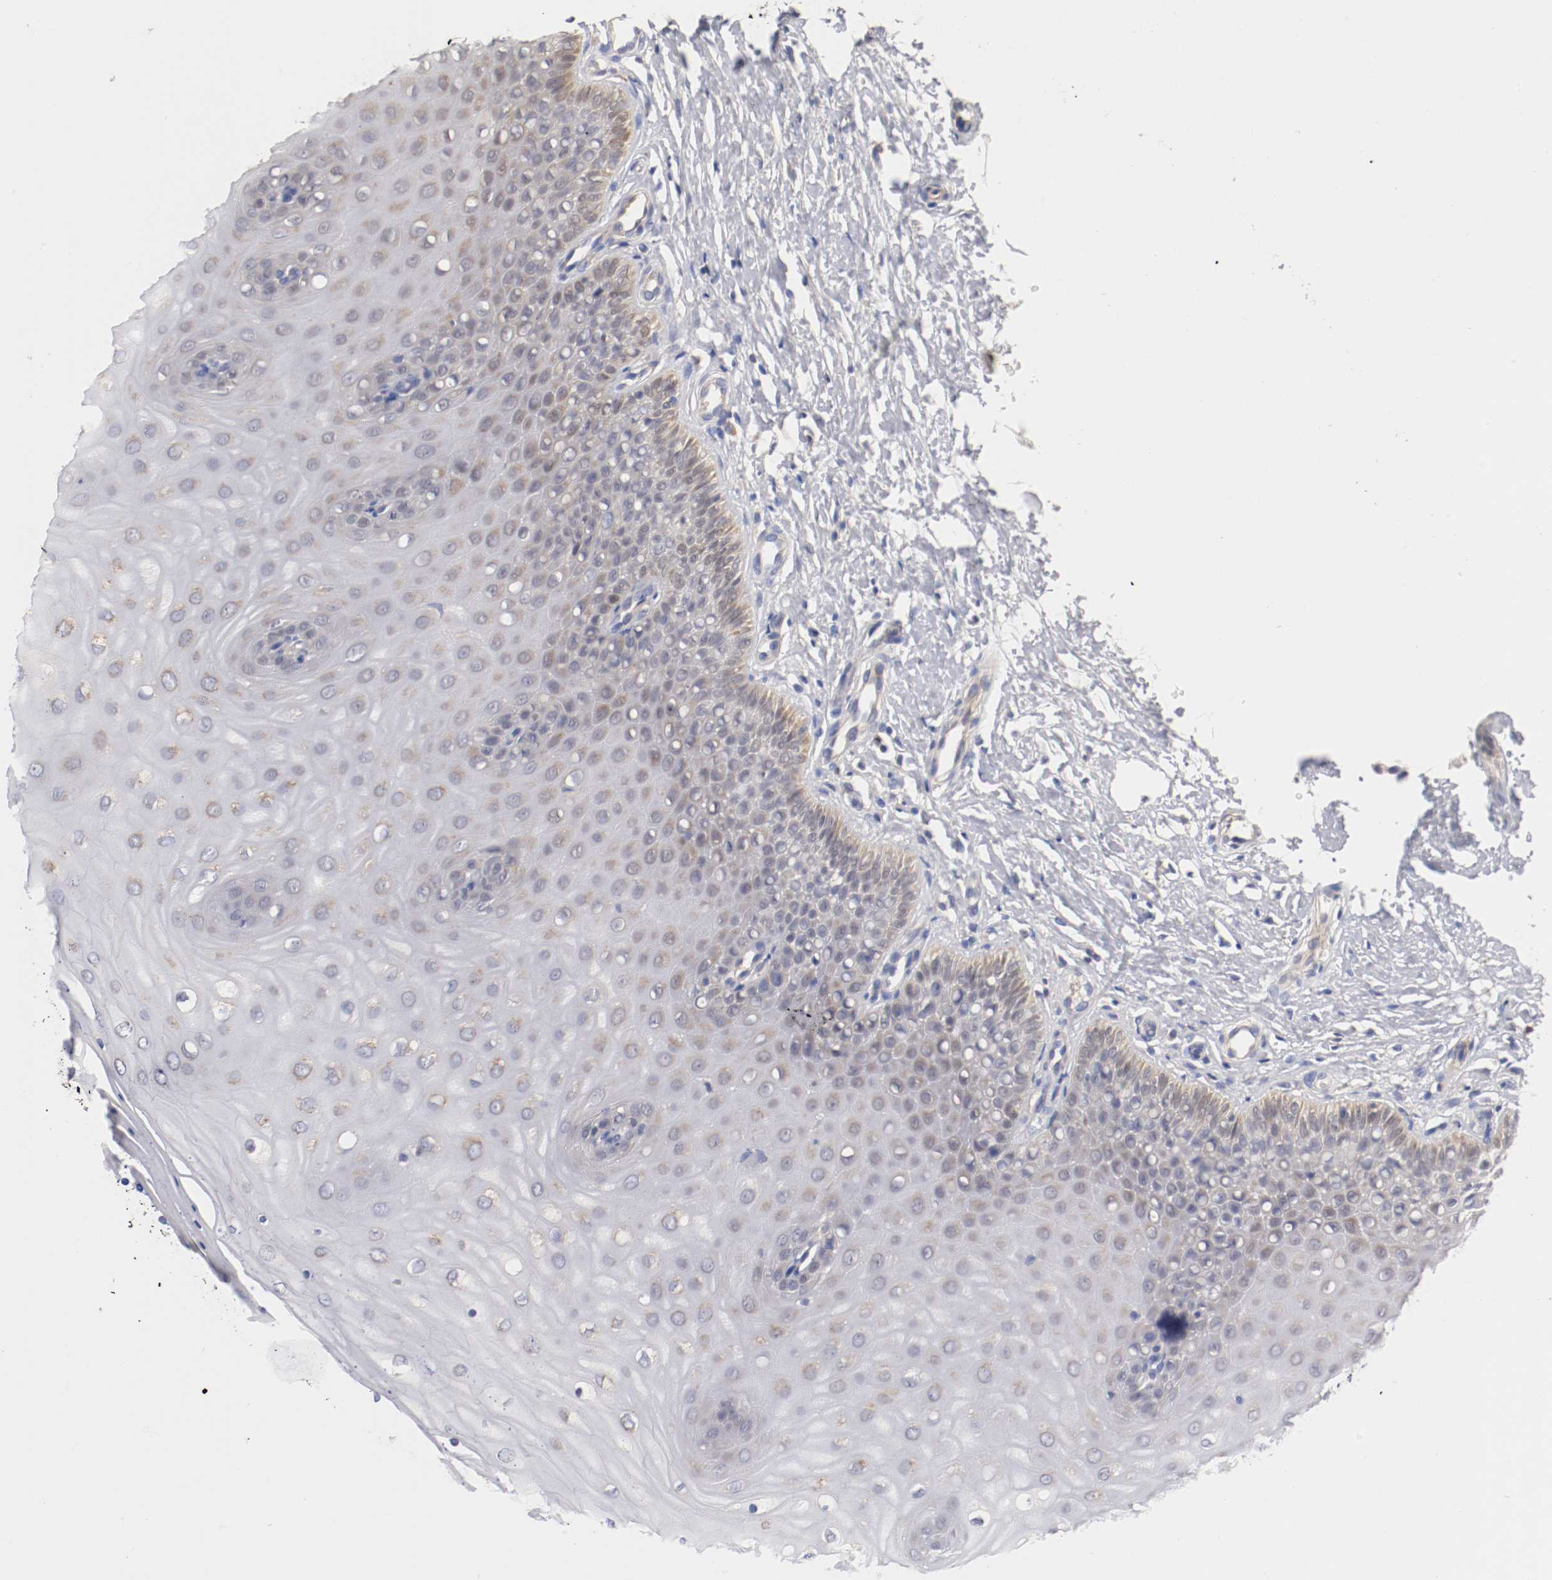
{"staining": {"intensity": "weak", "quantity": "25%-75%", "location": "cytoplasmic/membranous"}, "tissue": "cervix", "cell_type": "Glandular cells", "image_type": "normal", "snomed": [{"axis": "morphology", "description": "Normal tissue, NOS"}, {"axis": "topography", "description": "Cervix"}], "caption": "Human cervix stained for a protein (brown) demonstrates weak cytoplasmic/membranous positive positivity in approximately 25%-75% of glandular cells.", "gene": "SEMA5A", "patient": {"sex": "female", "age": 55}}